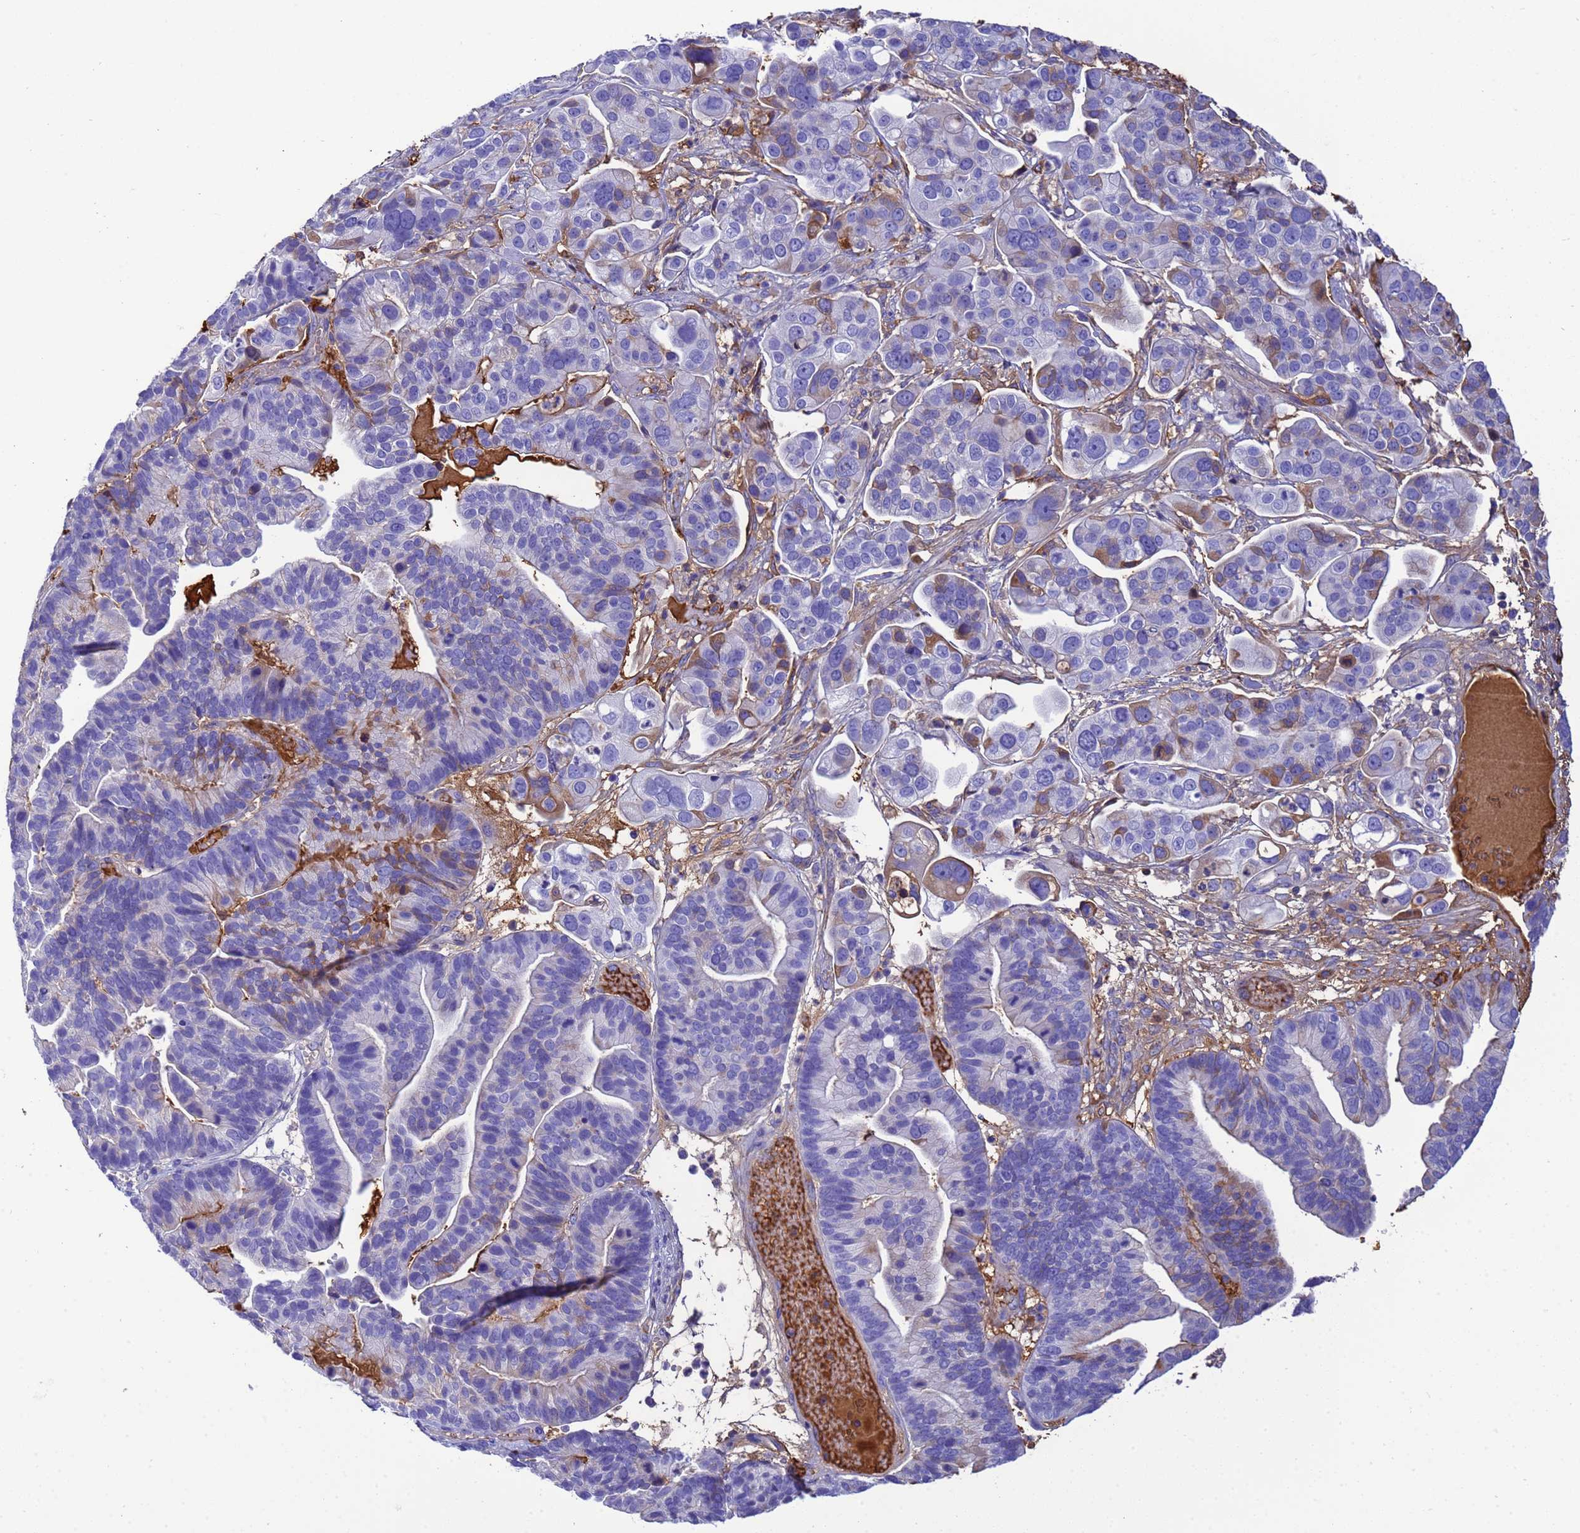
{"staining": {"intensity": "moderate", "quantity": "<25%", "location": "cytoplasmic/membranous"}, "tissue": "ovarian cancer", "cell_type": "Tumor cells", "image_type": "cancer", "snomed": [{"axis": "morphology", "description": "Cystadenocarcinoma, serous, NOS"}, {"axis": "topography", "description": "Ovary"}], "caption": "DAB immunohistochemical staining of human ovarian cancer (serous cystadenocarcinoma) shows moderate cytoplasmic/membranous protein positivity in about <25% of tumor cells.", "gene": "H1-7", "patient": {"sex": "female", "age": 56}}